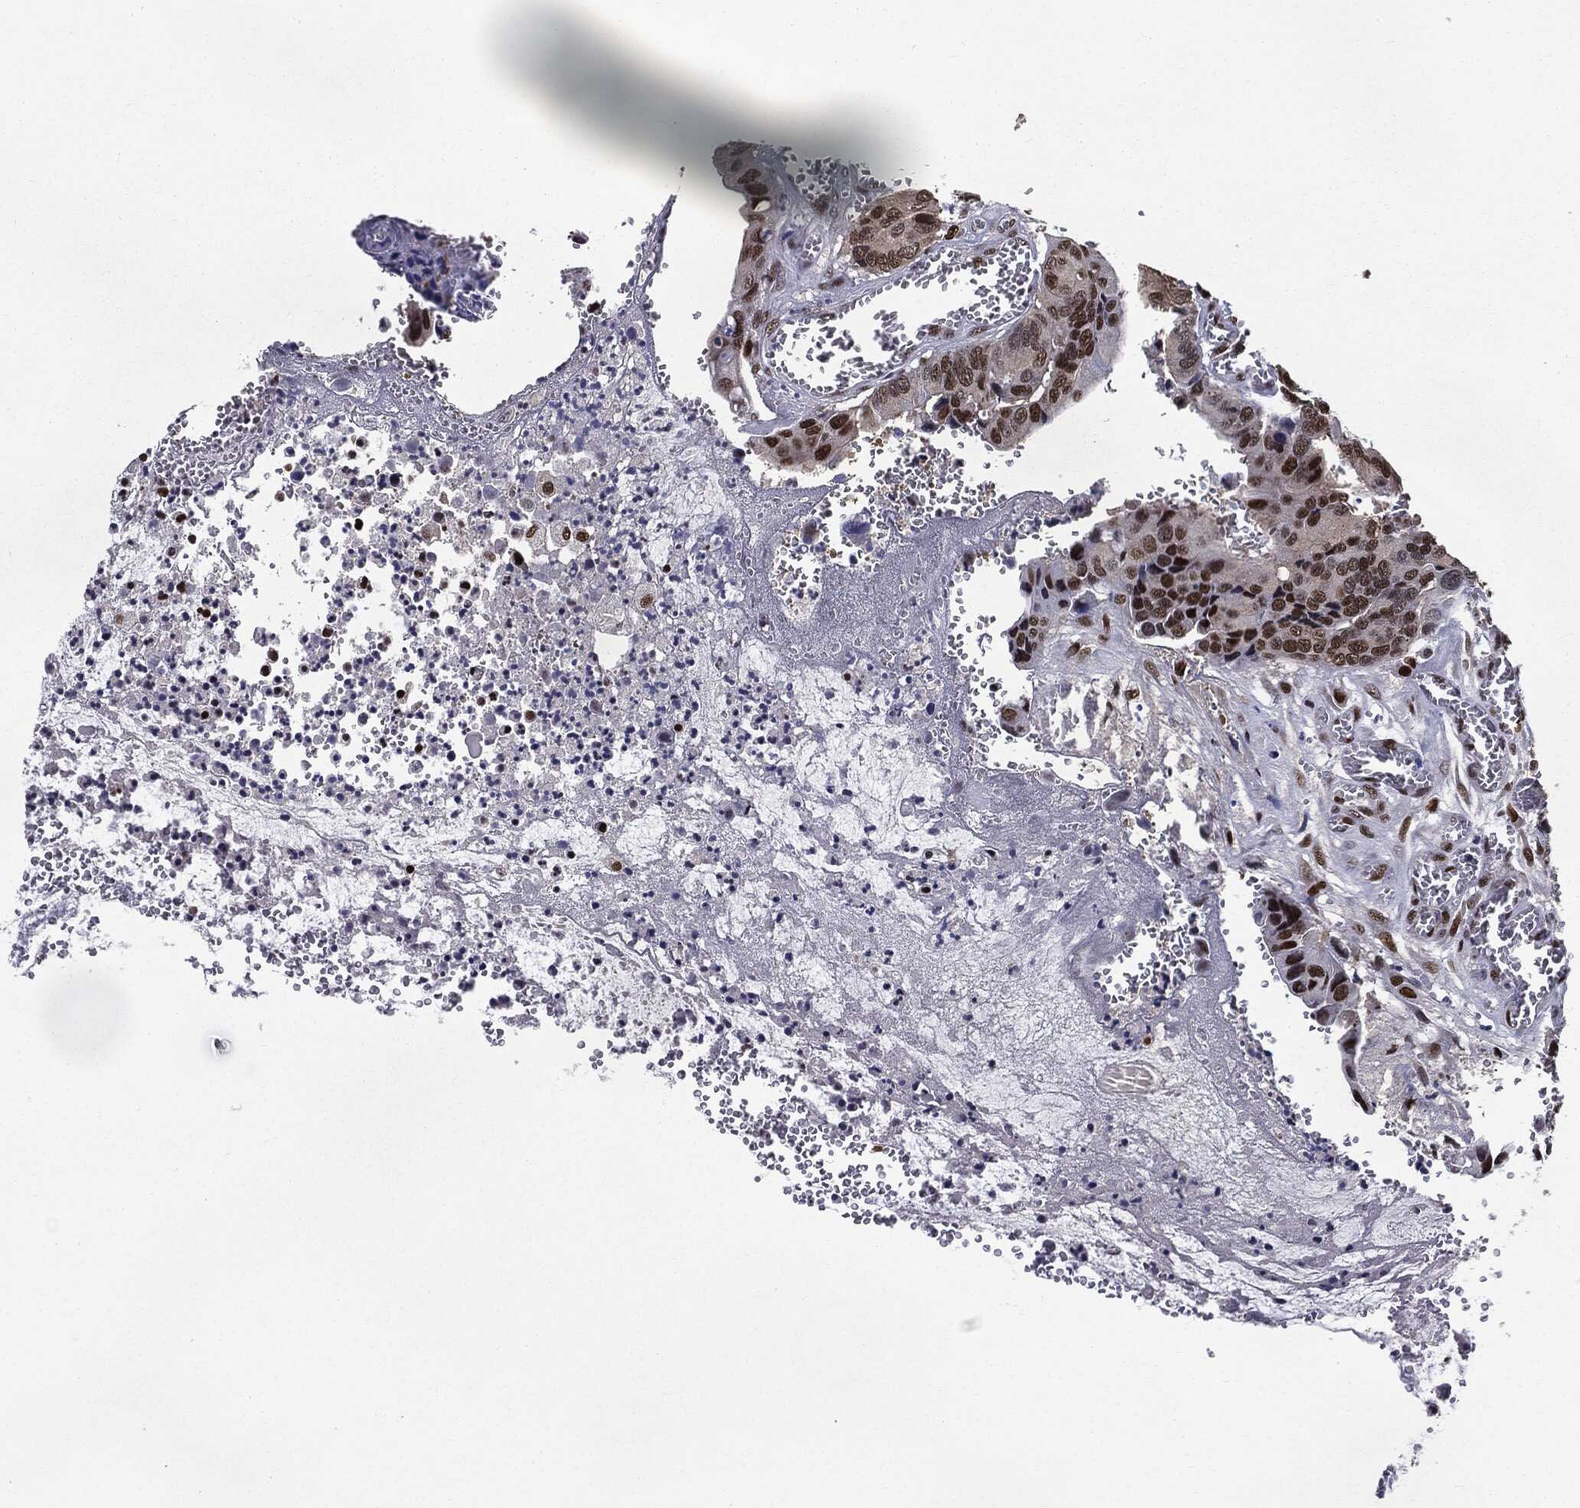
{"staining": {"intensity": "strong", "quantity": "25%-75%", "location": "nuclear"}, "tissue": "colorectal cancer", "cell_type": "Tumor cells", "image_type": "cancer", "snomed": [{"axis": "morphology", "description": "Adenocarcinoma, NOS"}, {"axis": "topography", "description": "Colon"}], "caption": "Colorectal adenocarcinoma was stained to show a protein in brown. There is high levels of strong nuclear positivity in approximately 25%-75% of tumor cells. The protein is stained brown, and the nuclei are stained in blue (DAB IHC with brightfield microscopy, high magnification).", "gene": "JUN", "patient": {"sex": "female", "age": 78}}